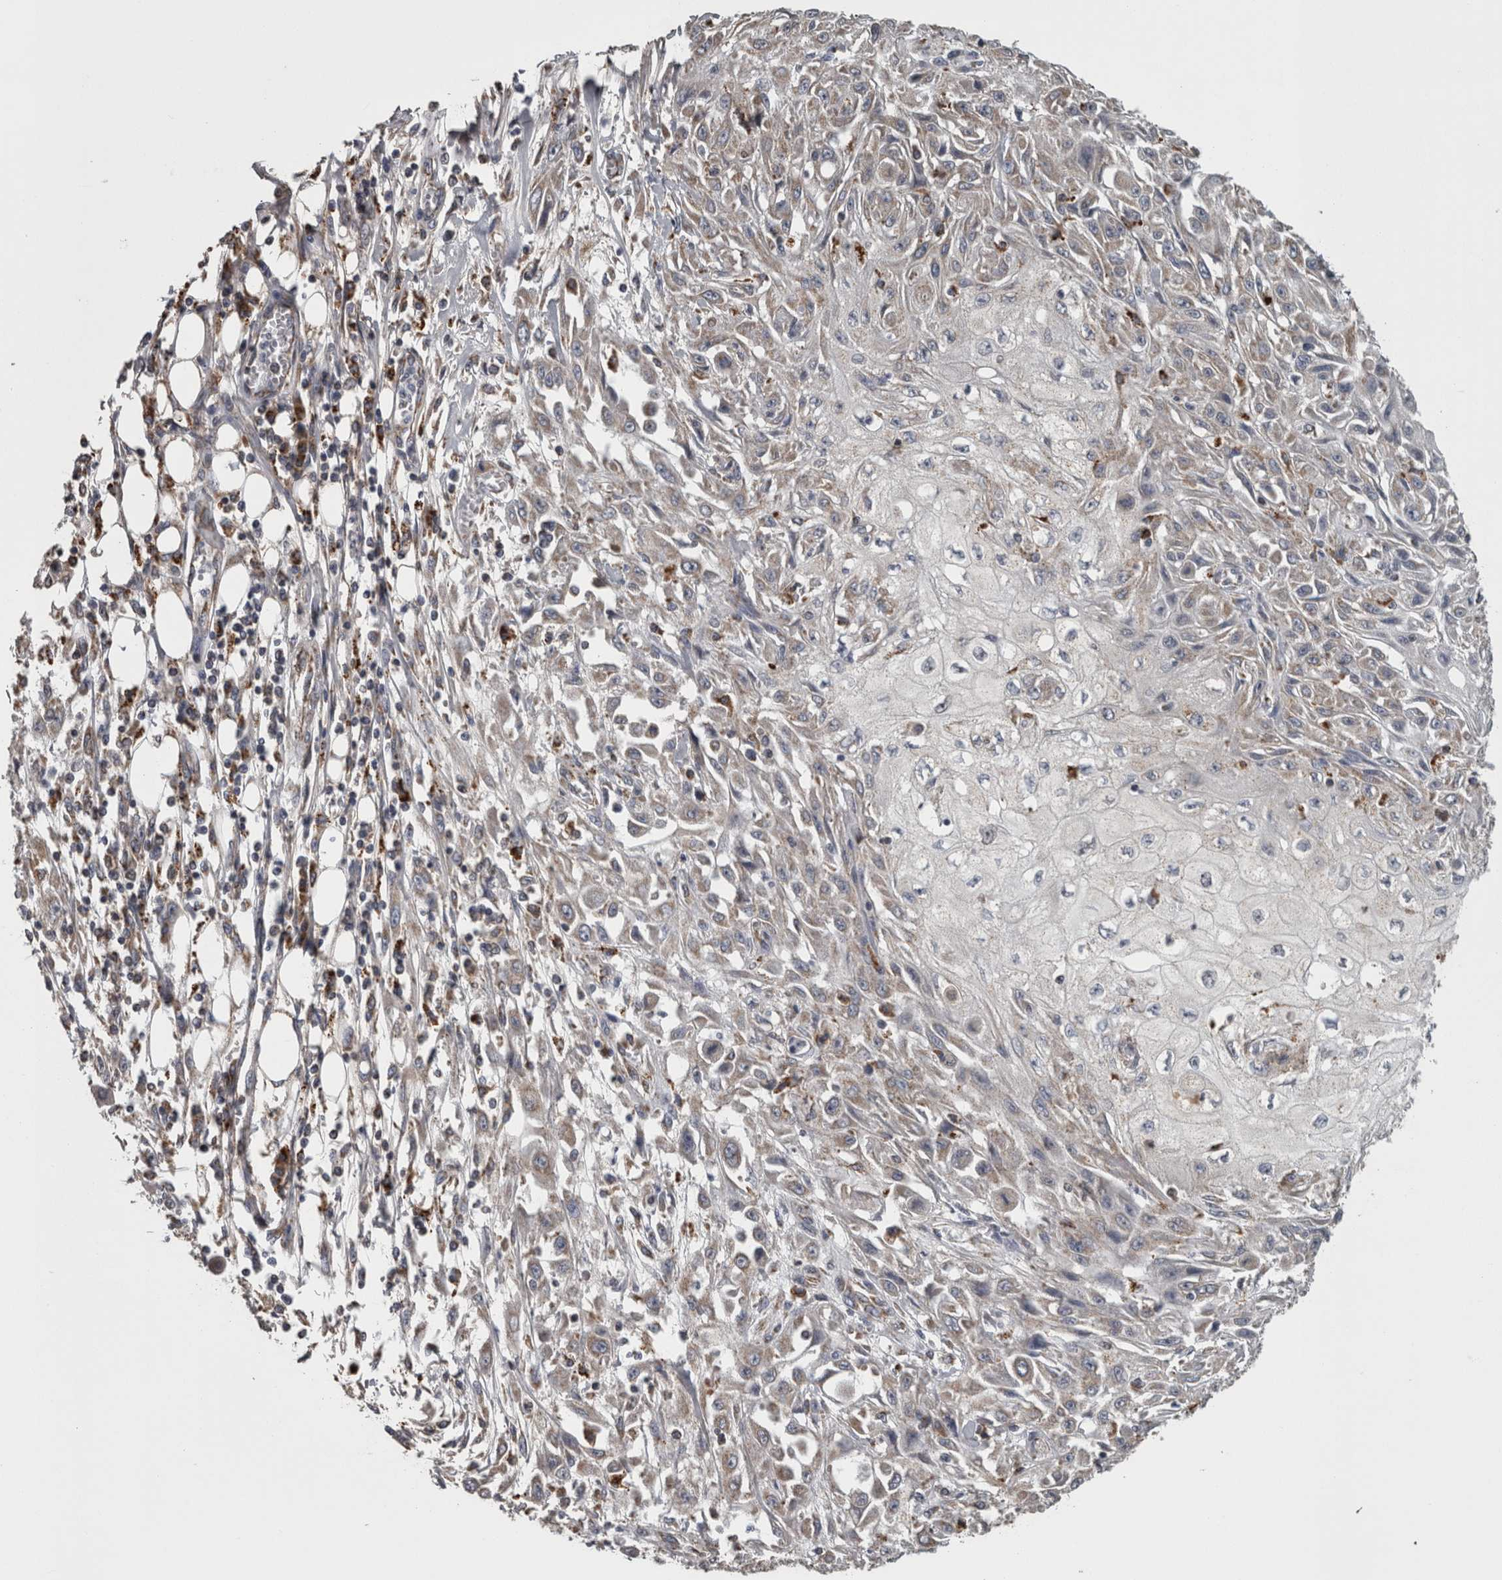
{"staining": {"intensity": "weak", "quantity": "<25%", "location": "cytoplasmic/membranous"}, "tissue": "skin cancer", "cell_type": "Tumor cells", "image_type": "cancer", "snomed": [{"axis": "morphology", "description": "Squamous cell carcinoma, NOS"}, {"axis": "morphology", "description": "Squamous cell carcinoma, metastatic, NOS"}, {"axis": "topography", "description": "Skin"}, {"axis": "topography", "description": "Lymph node"}], "caption": "Human squamous cell carcinoma (skin) stained for a protein using IHC demonstrates no staining in tumor cells.", "gene": "FRK", "patient": {"sex": "male", "age": 75}}